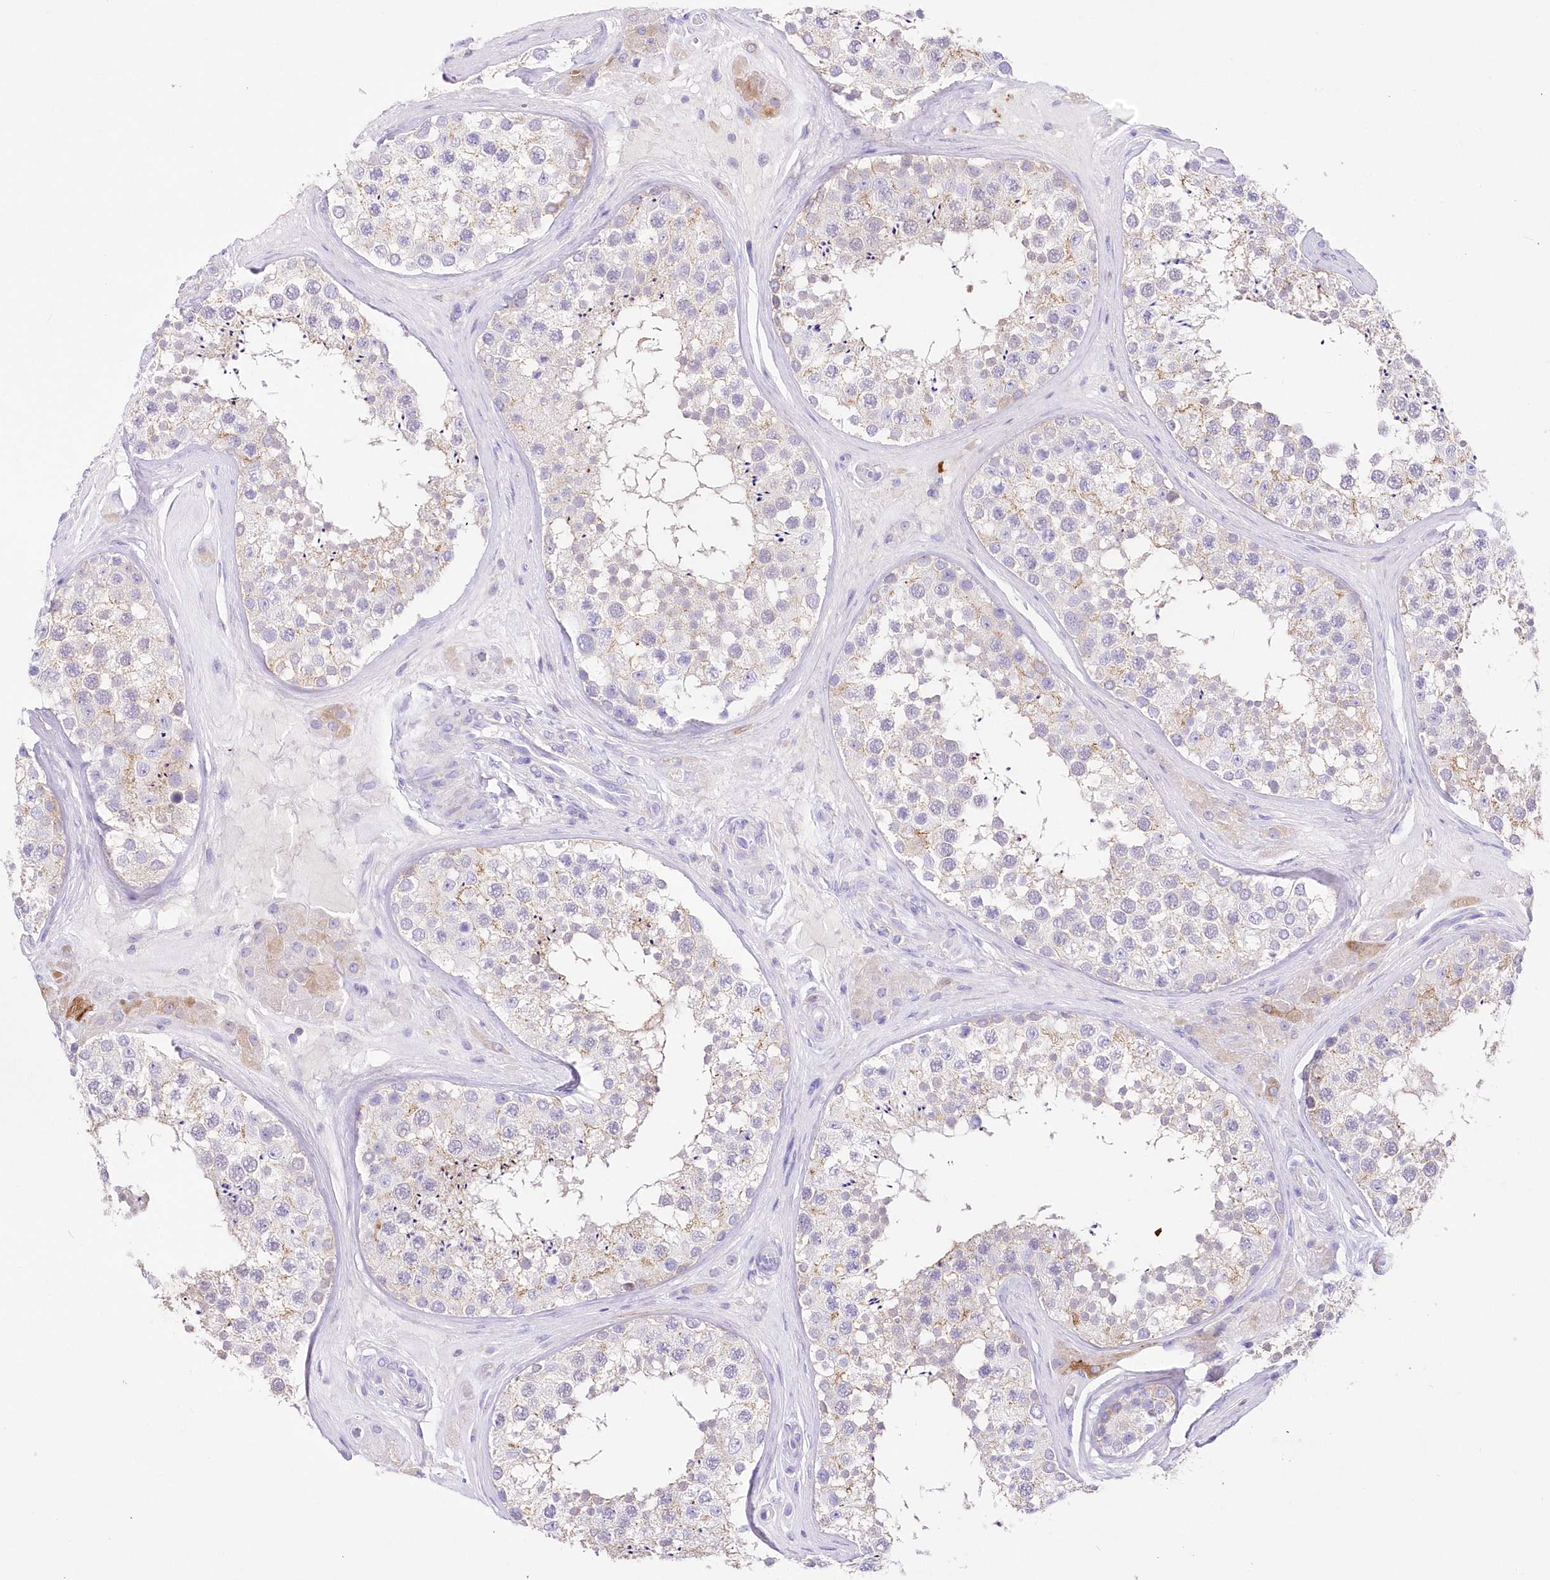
{"staining": {"intensity": "negative", "quantity": "none", "location": "none"}, "tissue": "testis", "cell_type": "Cells in seminiferous ducts", "image_type": "normal", "snomed": [{"axis": "morphology", "description": "Normal tissue, NOS"}, {"axis": "topography", "description": "Testis"}], "caption": "The immunohistochemistry image has no significant staining in cells in seminiferous ducts of testis. (IHC, brightfield microscopy, high magnification).", "gene": "DNAJC19", "patient": {"sex": "male", "age": 46}}